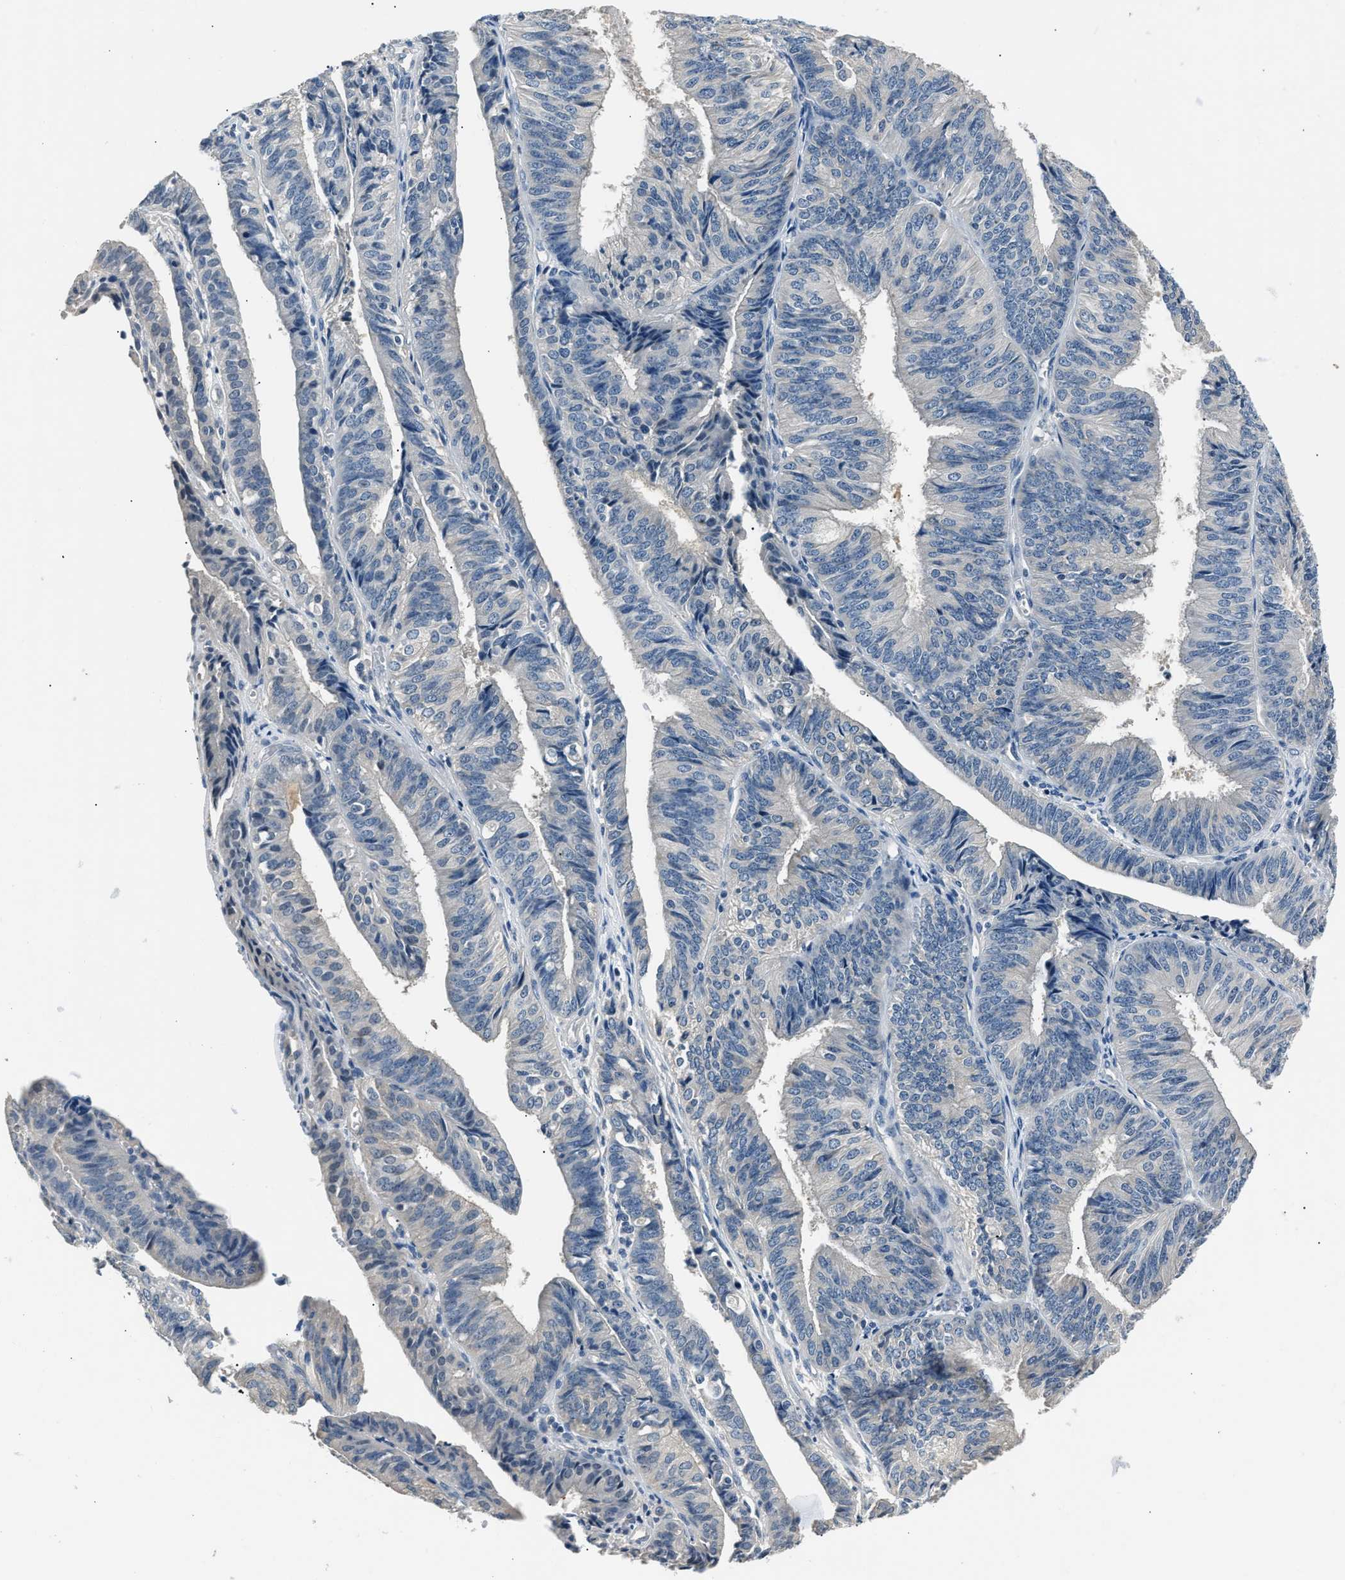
{"staining": {"intensity": "negative", "quantity": "none", "location": "none"}, "tissue": "endometrial cancer", "cell_type": "Tumor cells", "image_type": "cancer", "snomed": [{"axis": "morphology", "description": "Adenocarcinoma, NOS"}, {"axis": "topography", "description": "Endometrium"}], "caption": "There is no significant staining in tumor cells of endometrial adenocarcinoma. (Stains: DAB immunohistochemistry (IHC) with hematoxylin counter stain, Microscopy: brightfield microscopy at high magnification).", "gene": "INHA", "patient": {"sex": "female", "age": 58}}